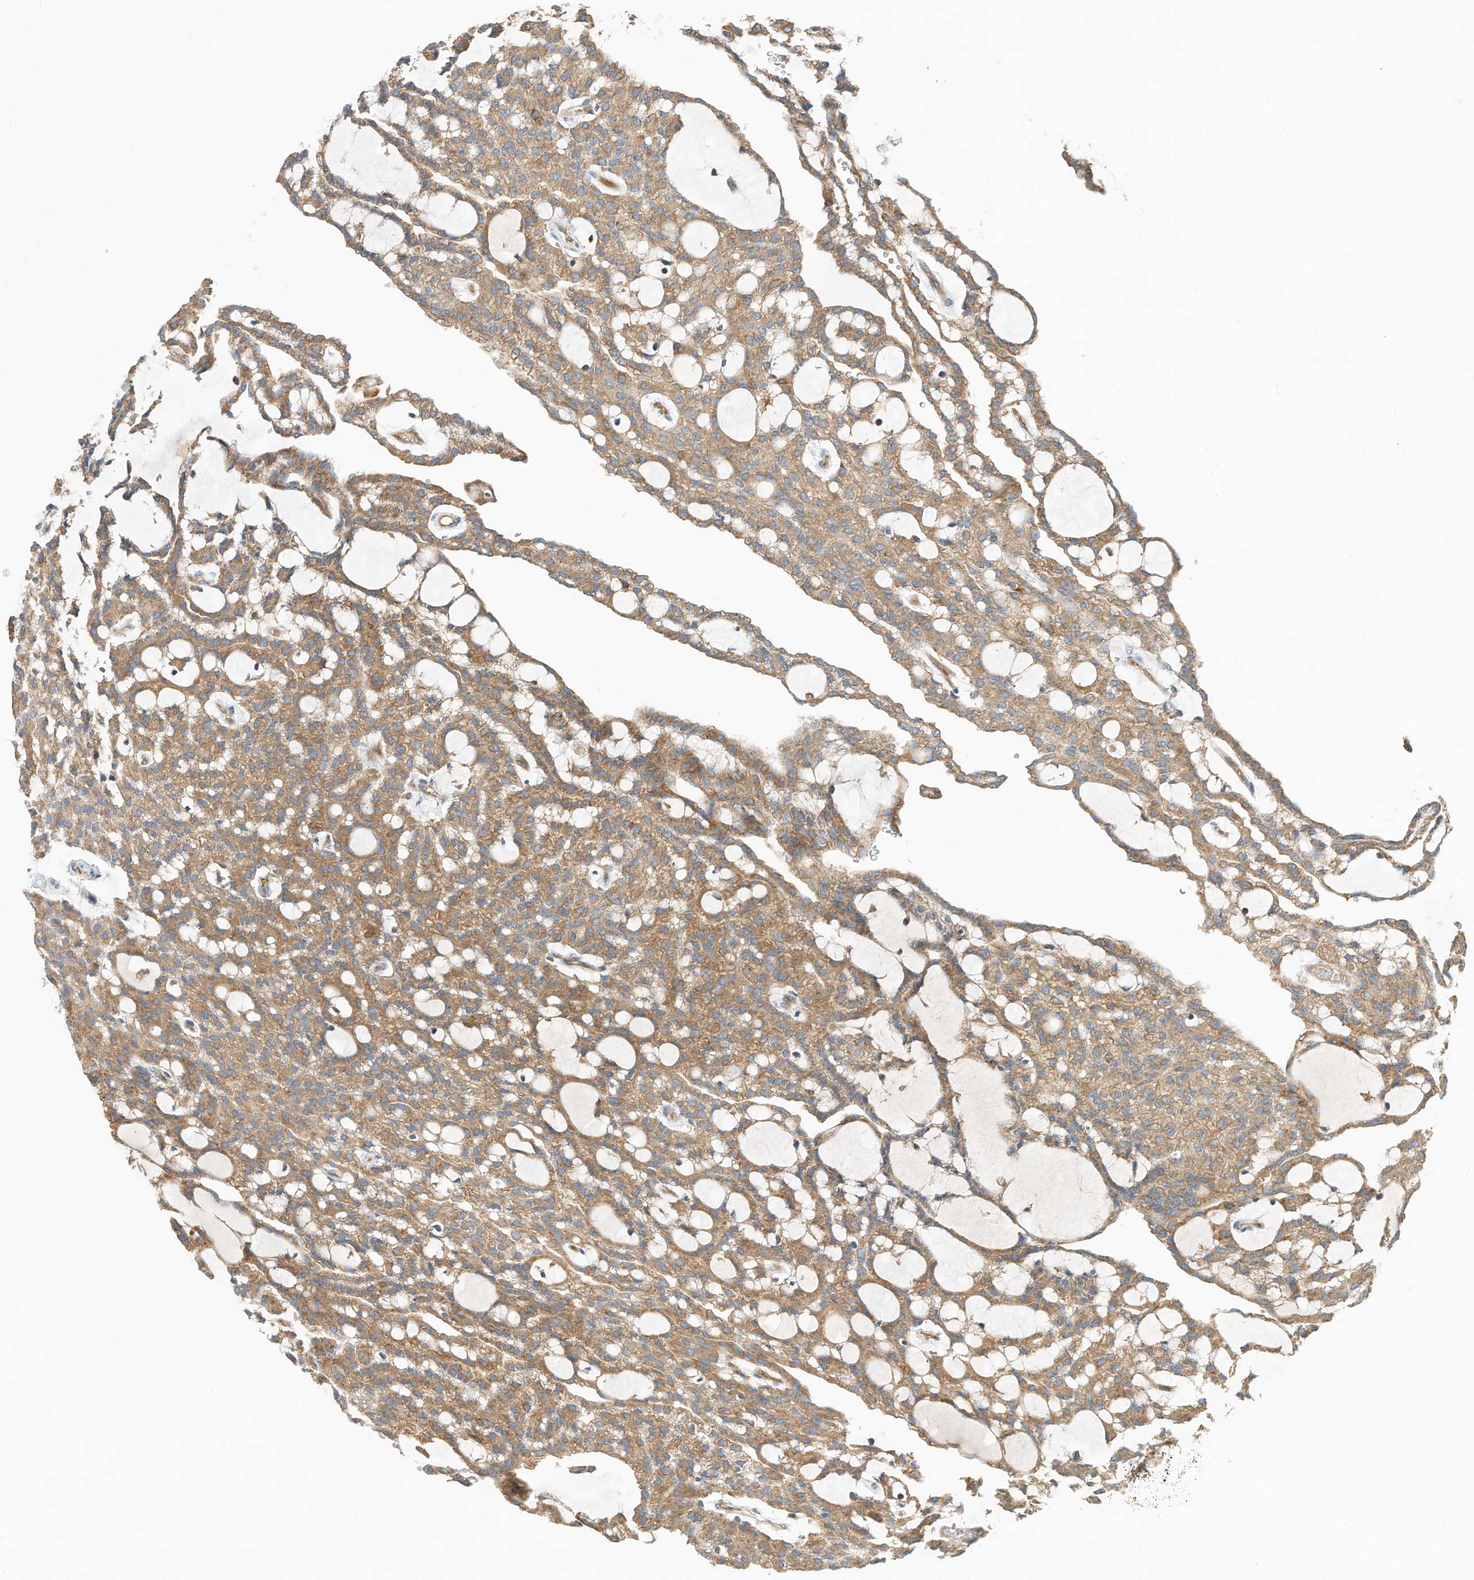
{"staining": {"intensity": "moderate", "quantity": ">75%", "location": "cytoplasmic/membranous"}, "tissue": "renal cancer", "cell_type": "Tumor cells", "image_type": "cancer", "snomed": [{"axis": "morphology", "description": "Adenocarcinoma, NOS"}, {"axis": "topography", "description": "Kidney"}], "caption": "Immunohistochemistry staining of renal cancer (adenocarcinoma), which exhibits medium levels of moderate cytoplasmic/membranous staining in approximately >75% of tumor cells indicating moderate cytoplasmic/membranous protein positivity. The staining was performed using DAB (brown) for protein detection and nuclei were counterstained in hematoxylin (blue).", "gene": "CPAMD8", "patient": {"sex": "male", "age": 63}}